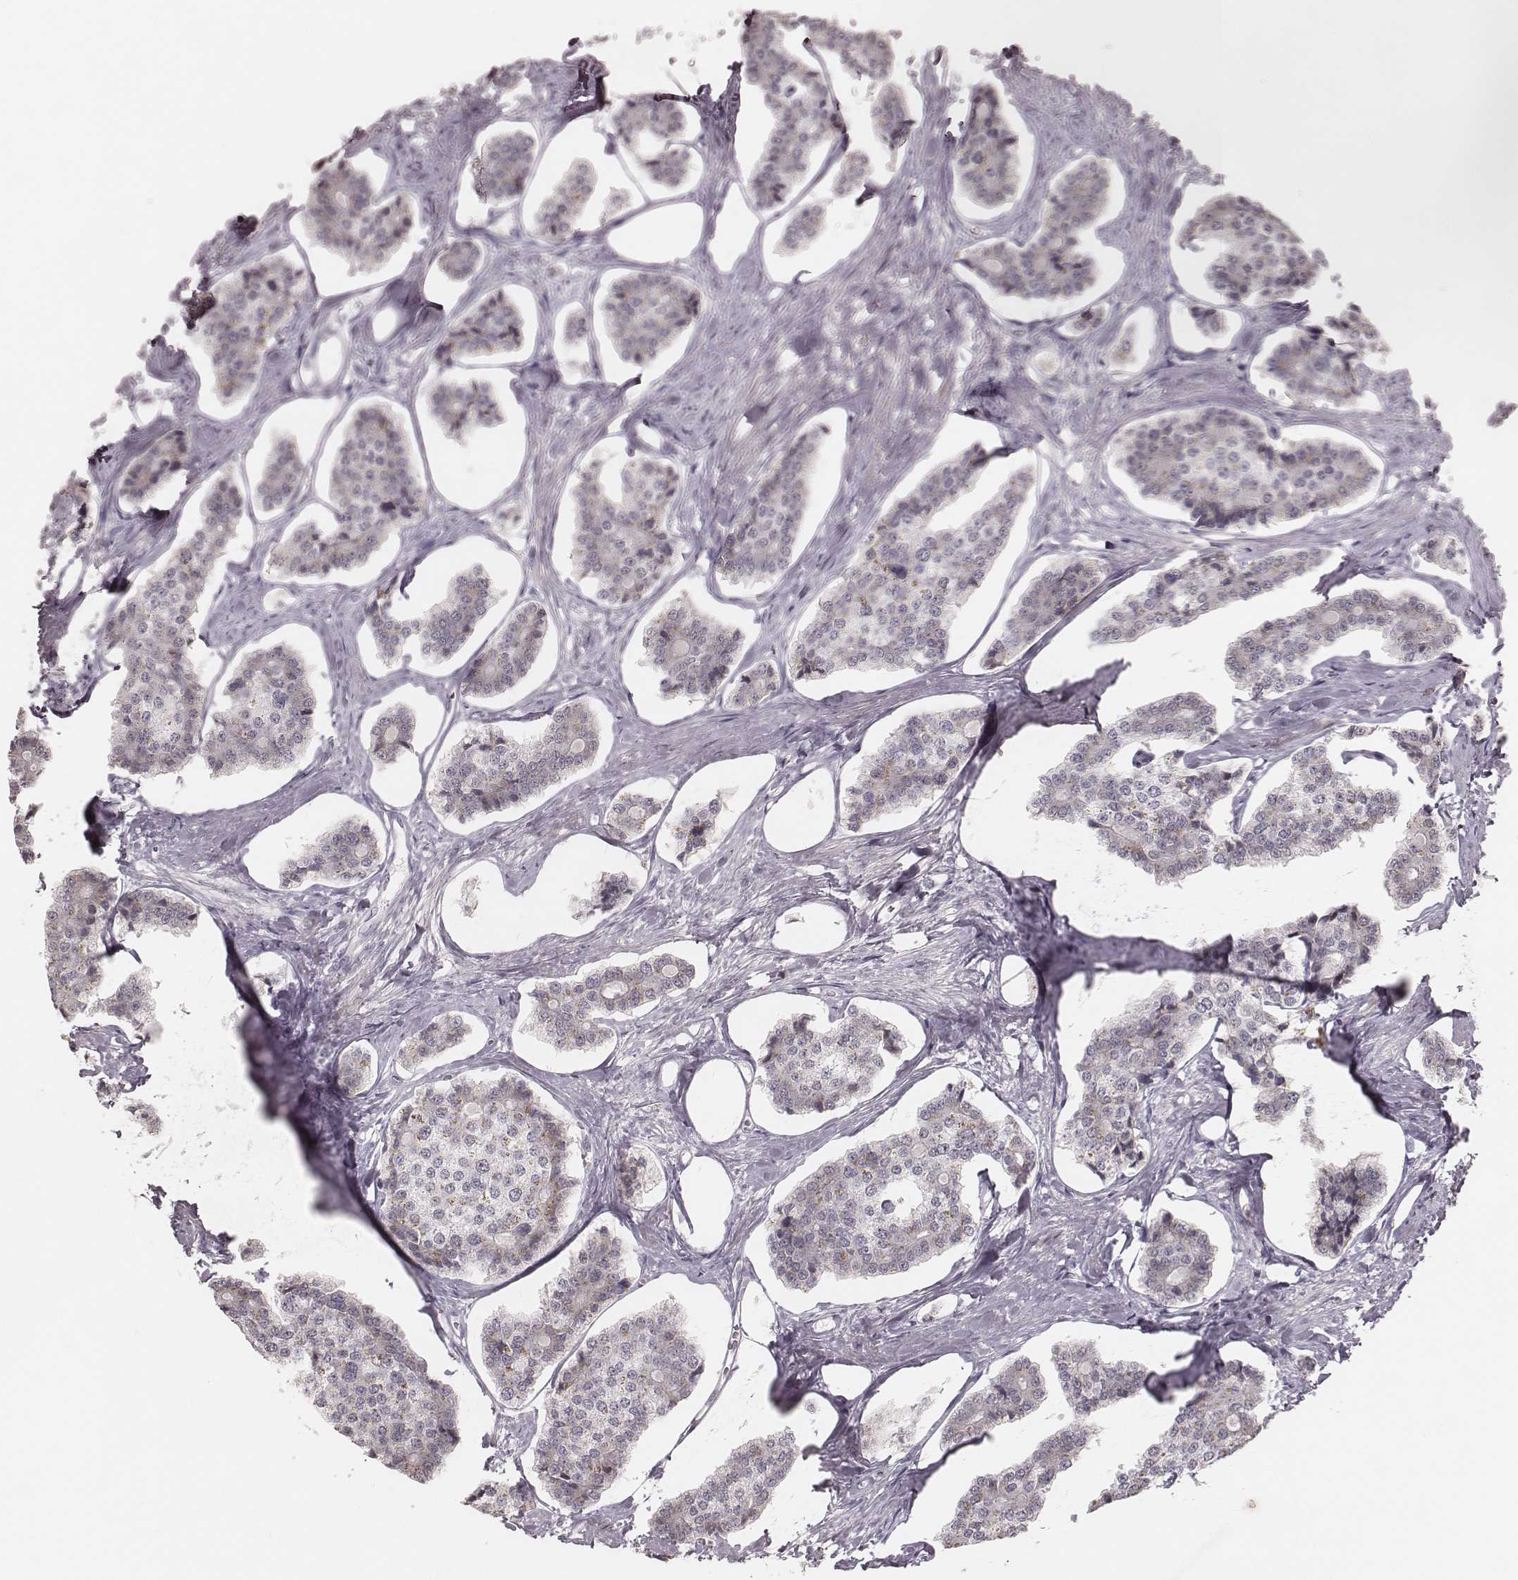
{"staining": {"intensity": "negative", "quantity": "none", "location": "none"}, "tissue": "carcinoid", "cell_type": "Tumor cells", "image_type": "cancer", "snomed": [{"axis": "morphology", "description": "Carcinoid, malignant, NOS"}, {"axis": "topography", "description": "Small intestine"}], "caption": "Immunohistochemical staining of human carcinoid (malignant) demonstrates no significant expression in tumor cells.", "gene": "FAM13B", "patient": {"sex": "female", "age": 65}}